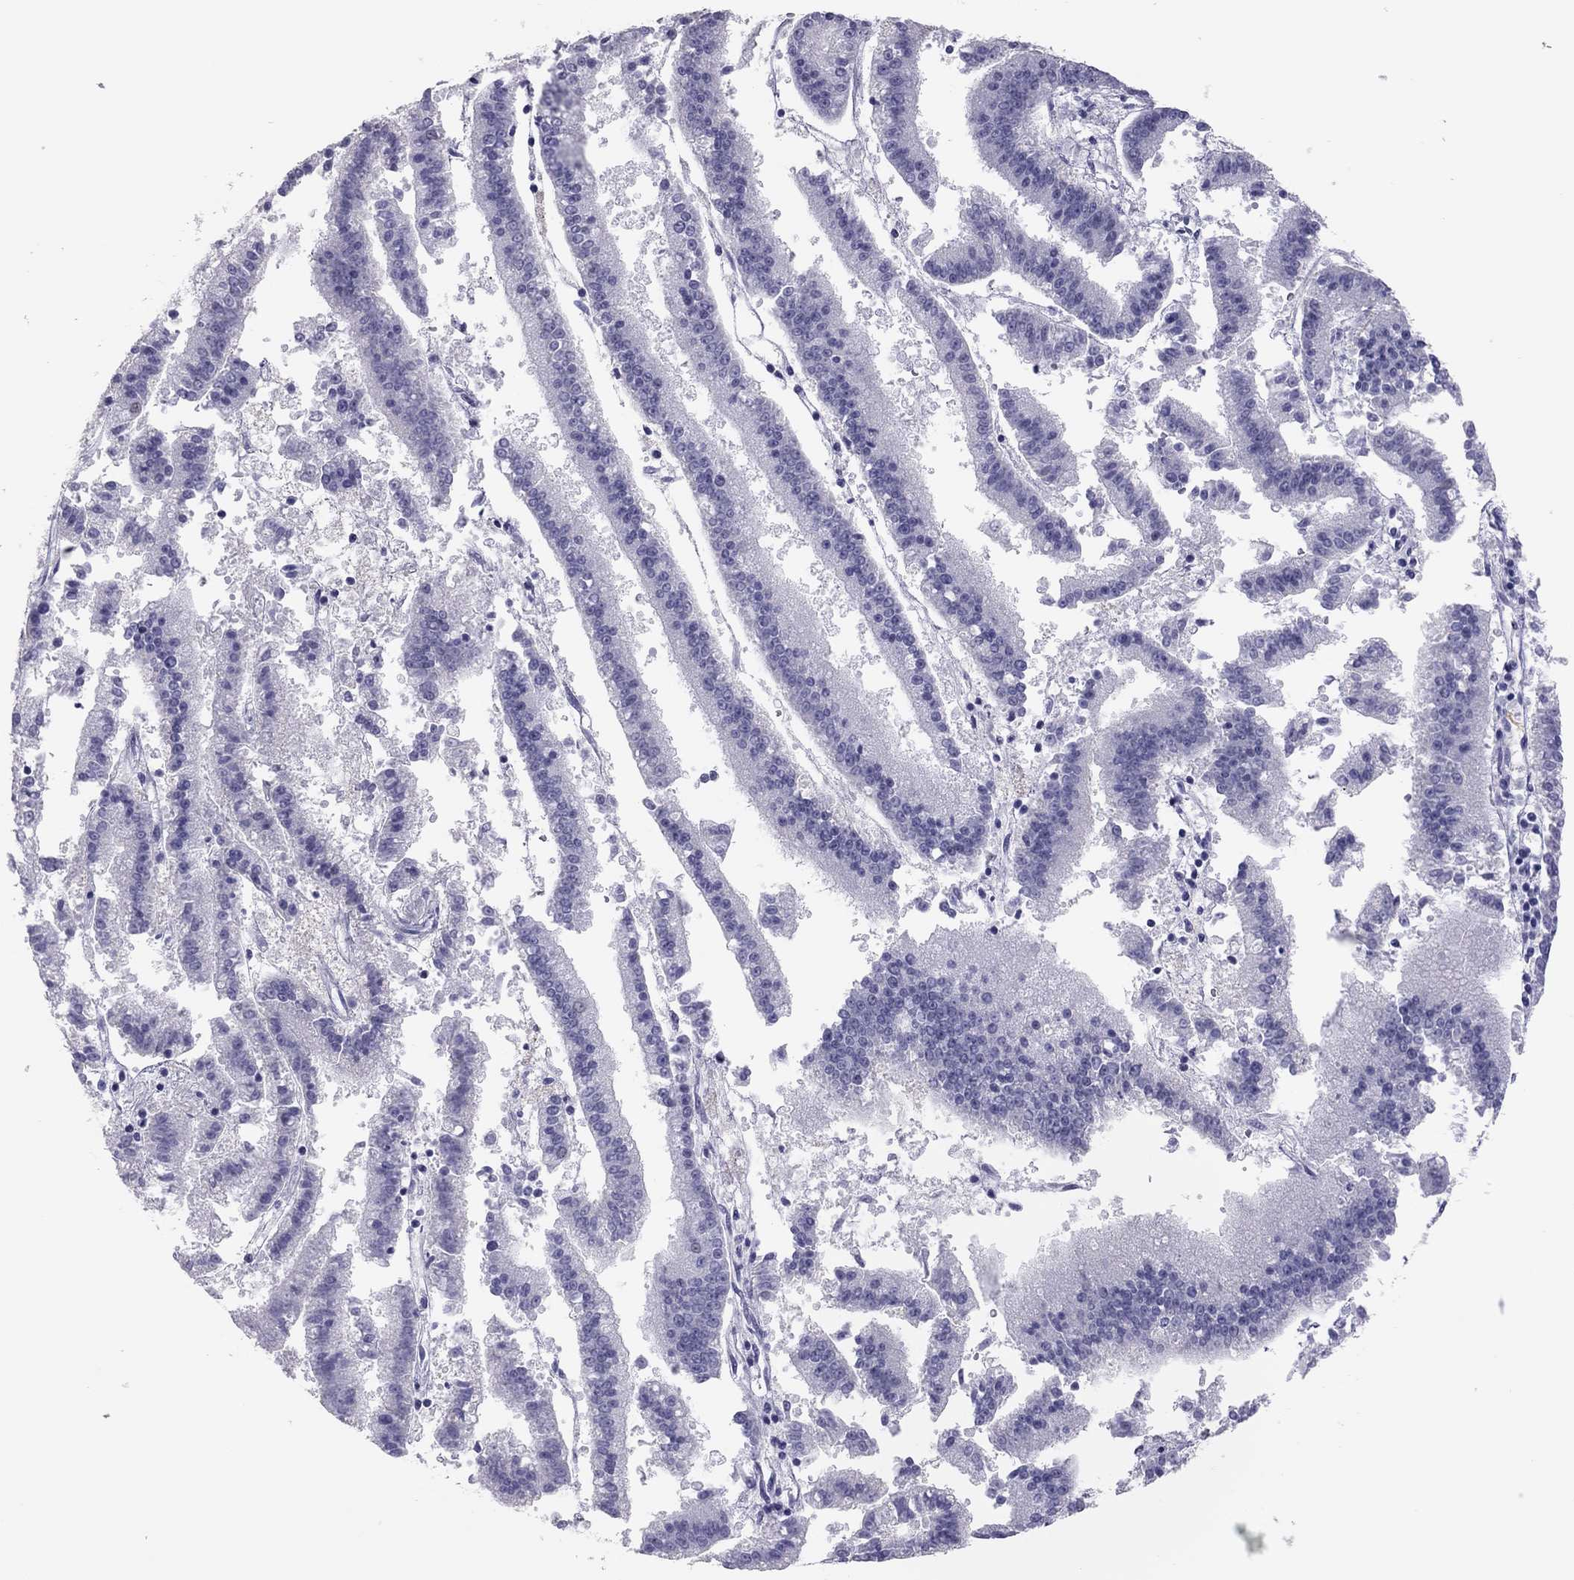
{"staining": {"intensity": "negative", "quantity": "none", "location": "none"}, "tissue": "endometrial cancer", "cell_type": "Tumor cells", "image_type": "cancer", "snomed": [{"axis": "morphology", "description": "Adenocarcinoma, NOS"}, {"axis": "topography", "description": "Endometrium"}], "caption": "This histopathology image is of adenocarcinoma (endometrial) stained with immunohistochemistry (IHC) to label a protein in brown with the nuclei are counter-stained blue. There is no expression in tumor cells.", "gene": "PHOX2A", "patient": {"sex": "female", "age": 66}}